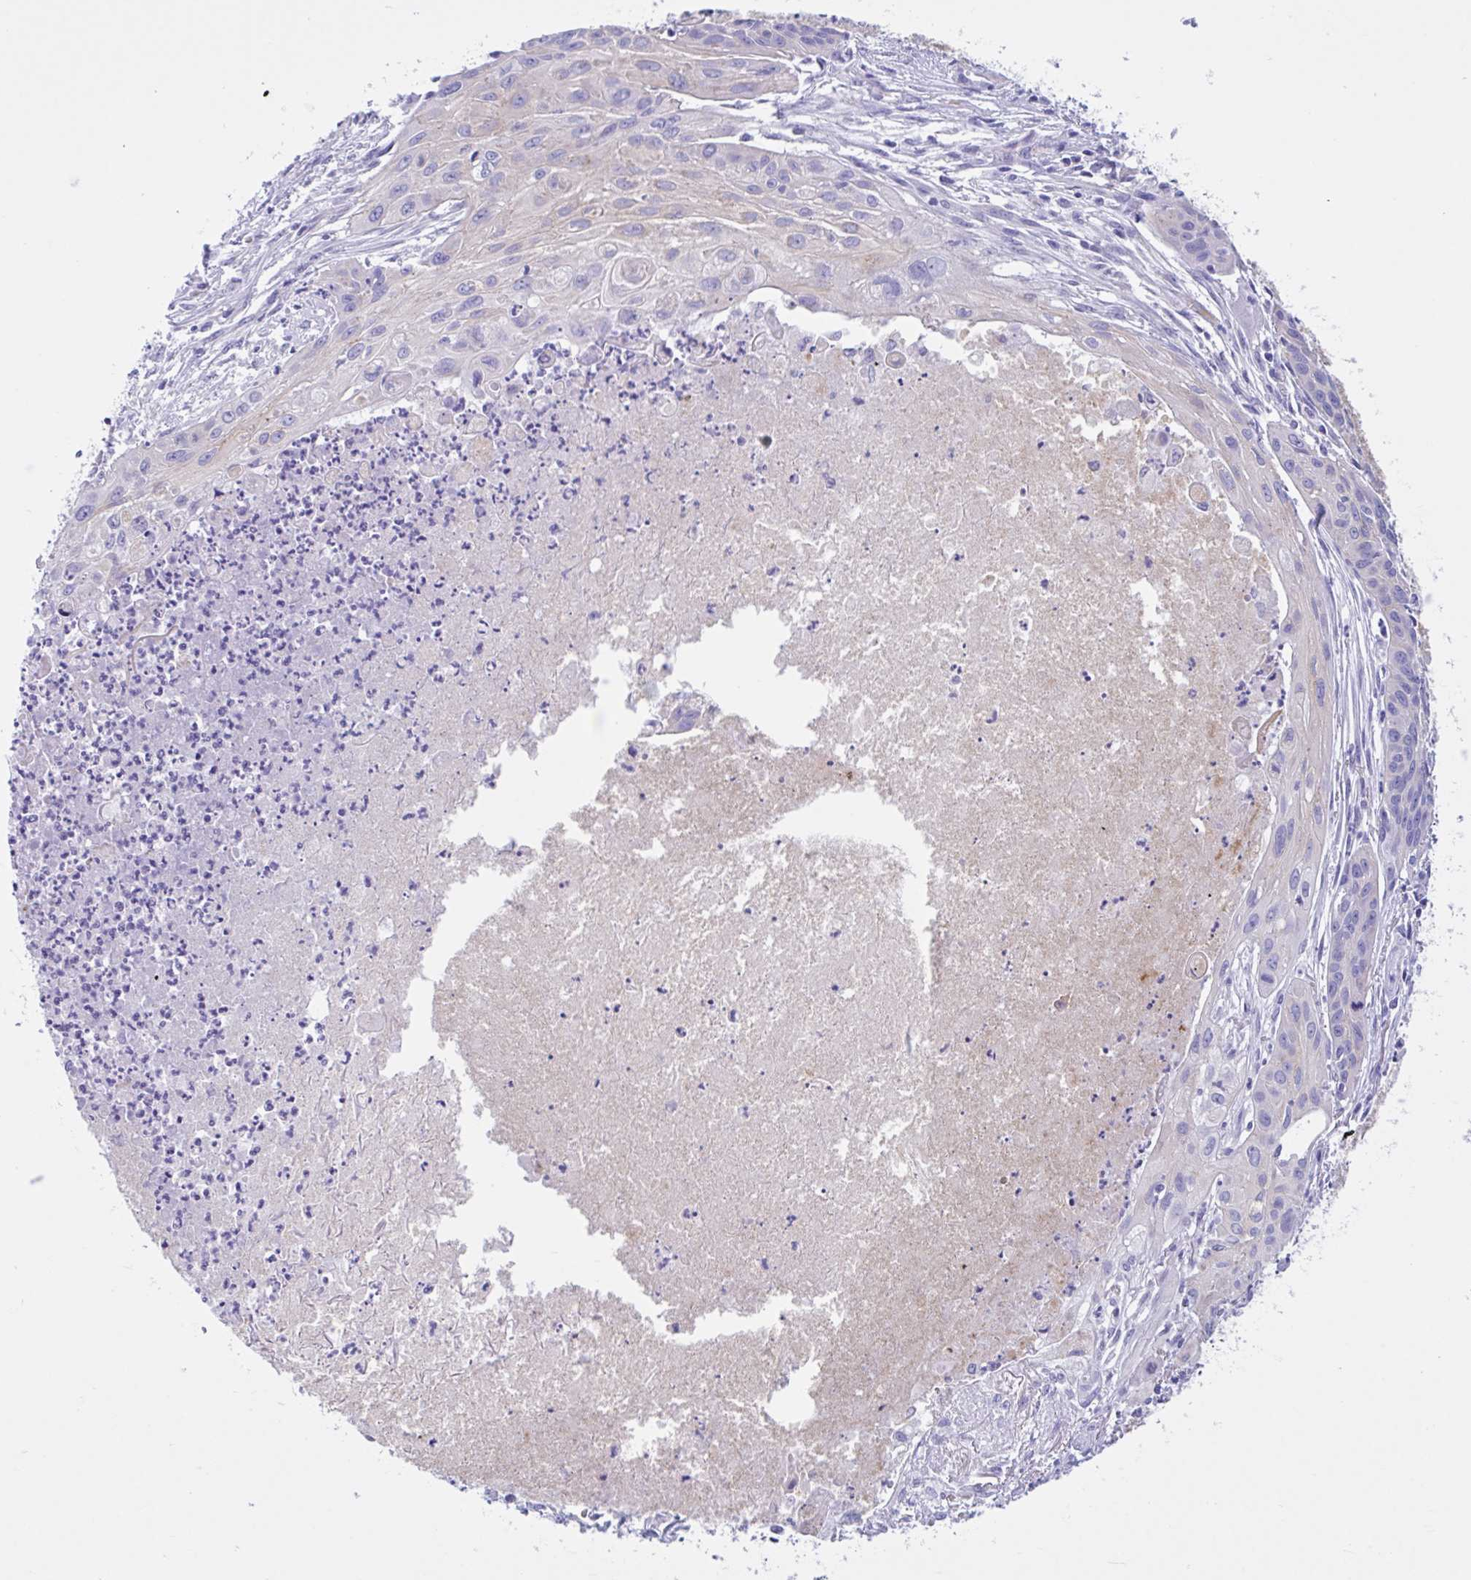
{"staining": {"intensity": "negative", "quantity": "none", "location": "none"}, "tissue": "lung cancer", "cell_type": "Tumor cells", "image_type": "cancer", "snomed": [{"axis": "morphology", "description": "Squamous cell carcinoma, NOS"}, {"axis": "topography", "description": "Lung"}], "caption": "A high-resolution micrograph shows immunohistochemistry (IHC) staining of lung cancer (squamous cell carcinoma), which displays no significant expression in tumor cells.", "gene": "TMEM79", "patient": {"sex": "male", "age": 71}}